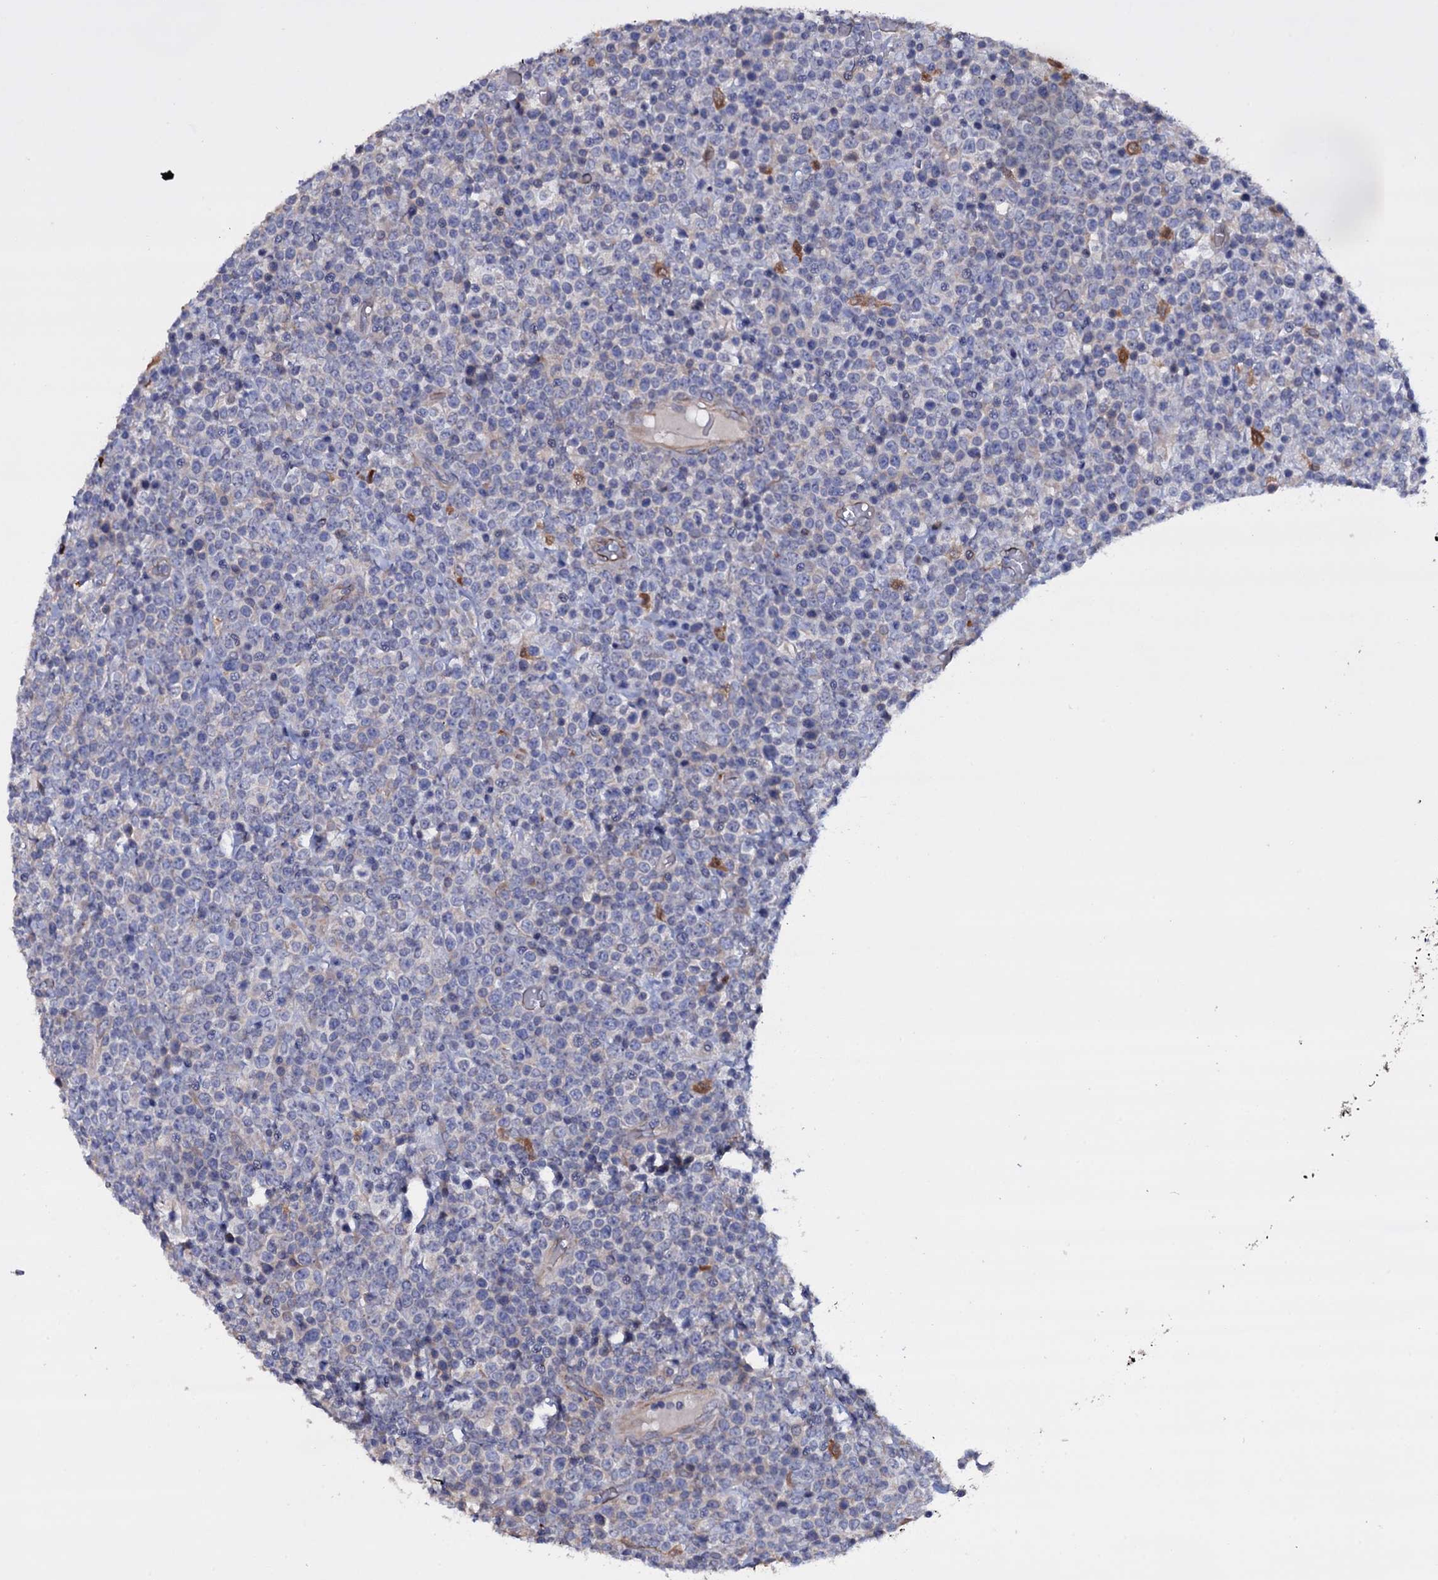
{"staining": {"intensity": "negative", "quantity": "none", "location": "none"}, "tissue": "lymphoma", "cell_type": "Tumor cells", "image_type": "cancer", "snomed": [{"axis": "morphology", "description": "Malignant lymphoma, non-Hodgkin's type, High grade"}, {"axis": "topography", "description": "Colon"}], "caption": "An immunohistochemistry micrograph of high-grade malignant lymphoma, non-Hodgkin's type is shown. There is no staining in tumor cells of high-grade malignant lymphoma, non-Hodgkin's type.", "gene": "BCL2L14", "patient": {"sex": "female", "age": 53}}